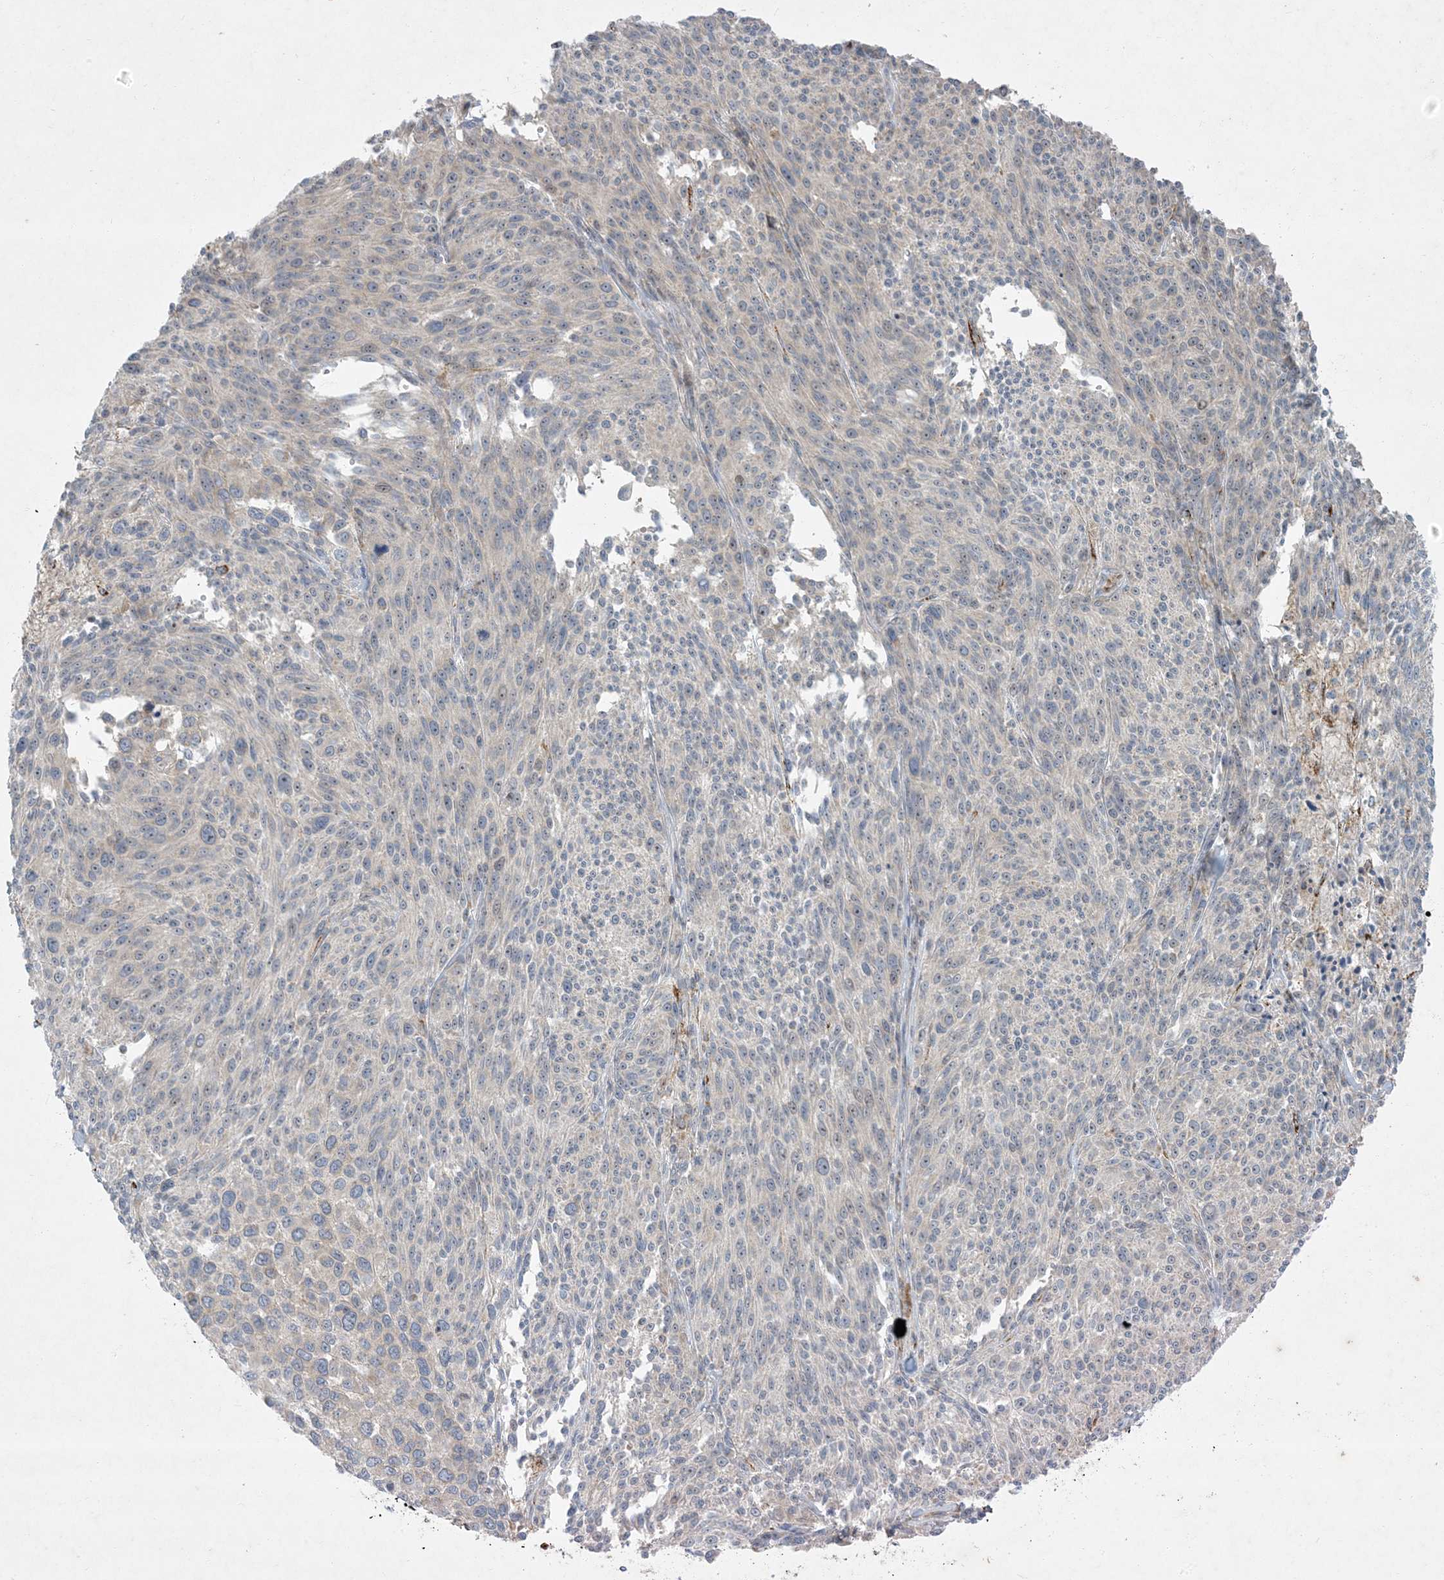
{"staining": {"intensity": "negative", "quantity": "none", "location": "none"}, "tissue": "melanoma", "cell_type": "Tumor cells", "image_type": "cancer", "snomed": [{"axis": "morphology", "description": "Malignant melanoma, NOS"}, {"axis": "topography", "description": "Skin of trunk"}], "caption": "Malignant melanoma was stained to show a protein in brown. There is no significant staining in tumor cells. (Brightfield microscopy of DAB (3,3'-diaminobenzidine) IHC at high magnification).", "gene": "LTN1", "patient": {"sex": "male", "age": 71}}